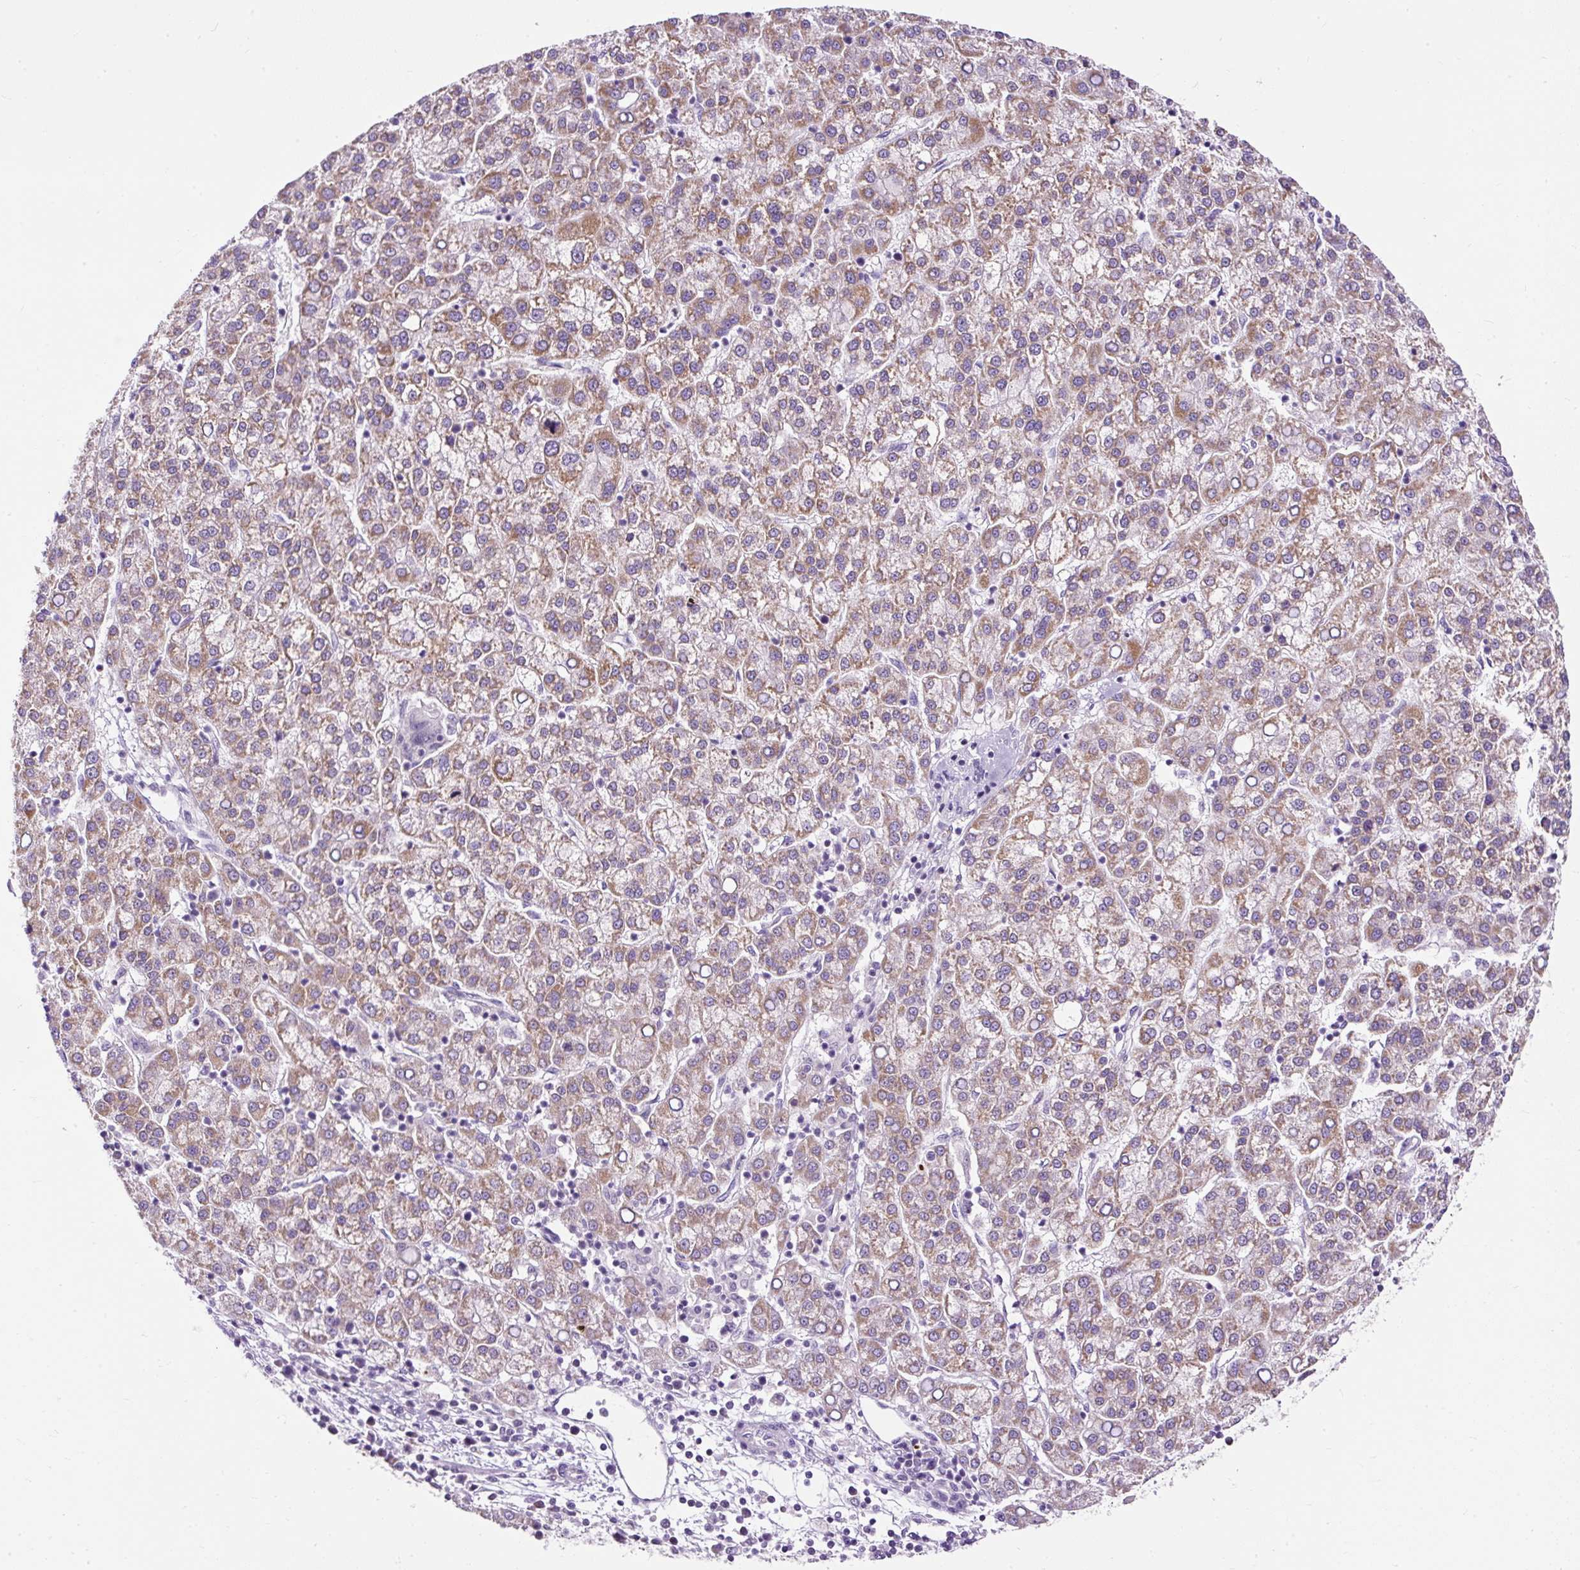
{"staining": {"intensity": "moderate", "quantity": ">75%", "location": "cytoplasmic/membranous"}, "tissue": "liver cancer", "cell_type": "Tumor cells", "image_type": "cancer", "snomed": [{"axis": "morphology", "description": "Carcinoma, Hepatocellular, NOS"}, {"axis": "topography", "description": "Liver"}], "caption": "Hepatocellular carcinoma (liver) was stained to show a protein in brown. There is medium levels of moderate cytoplasmic/membranous positivity in approximately >75% of tumor cells.", "gene": "FMC1", "patient": {"sex": "female", "age": 58}}